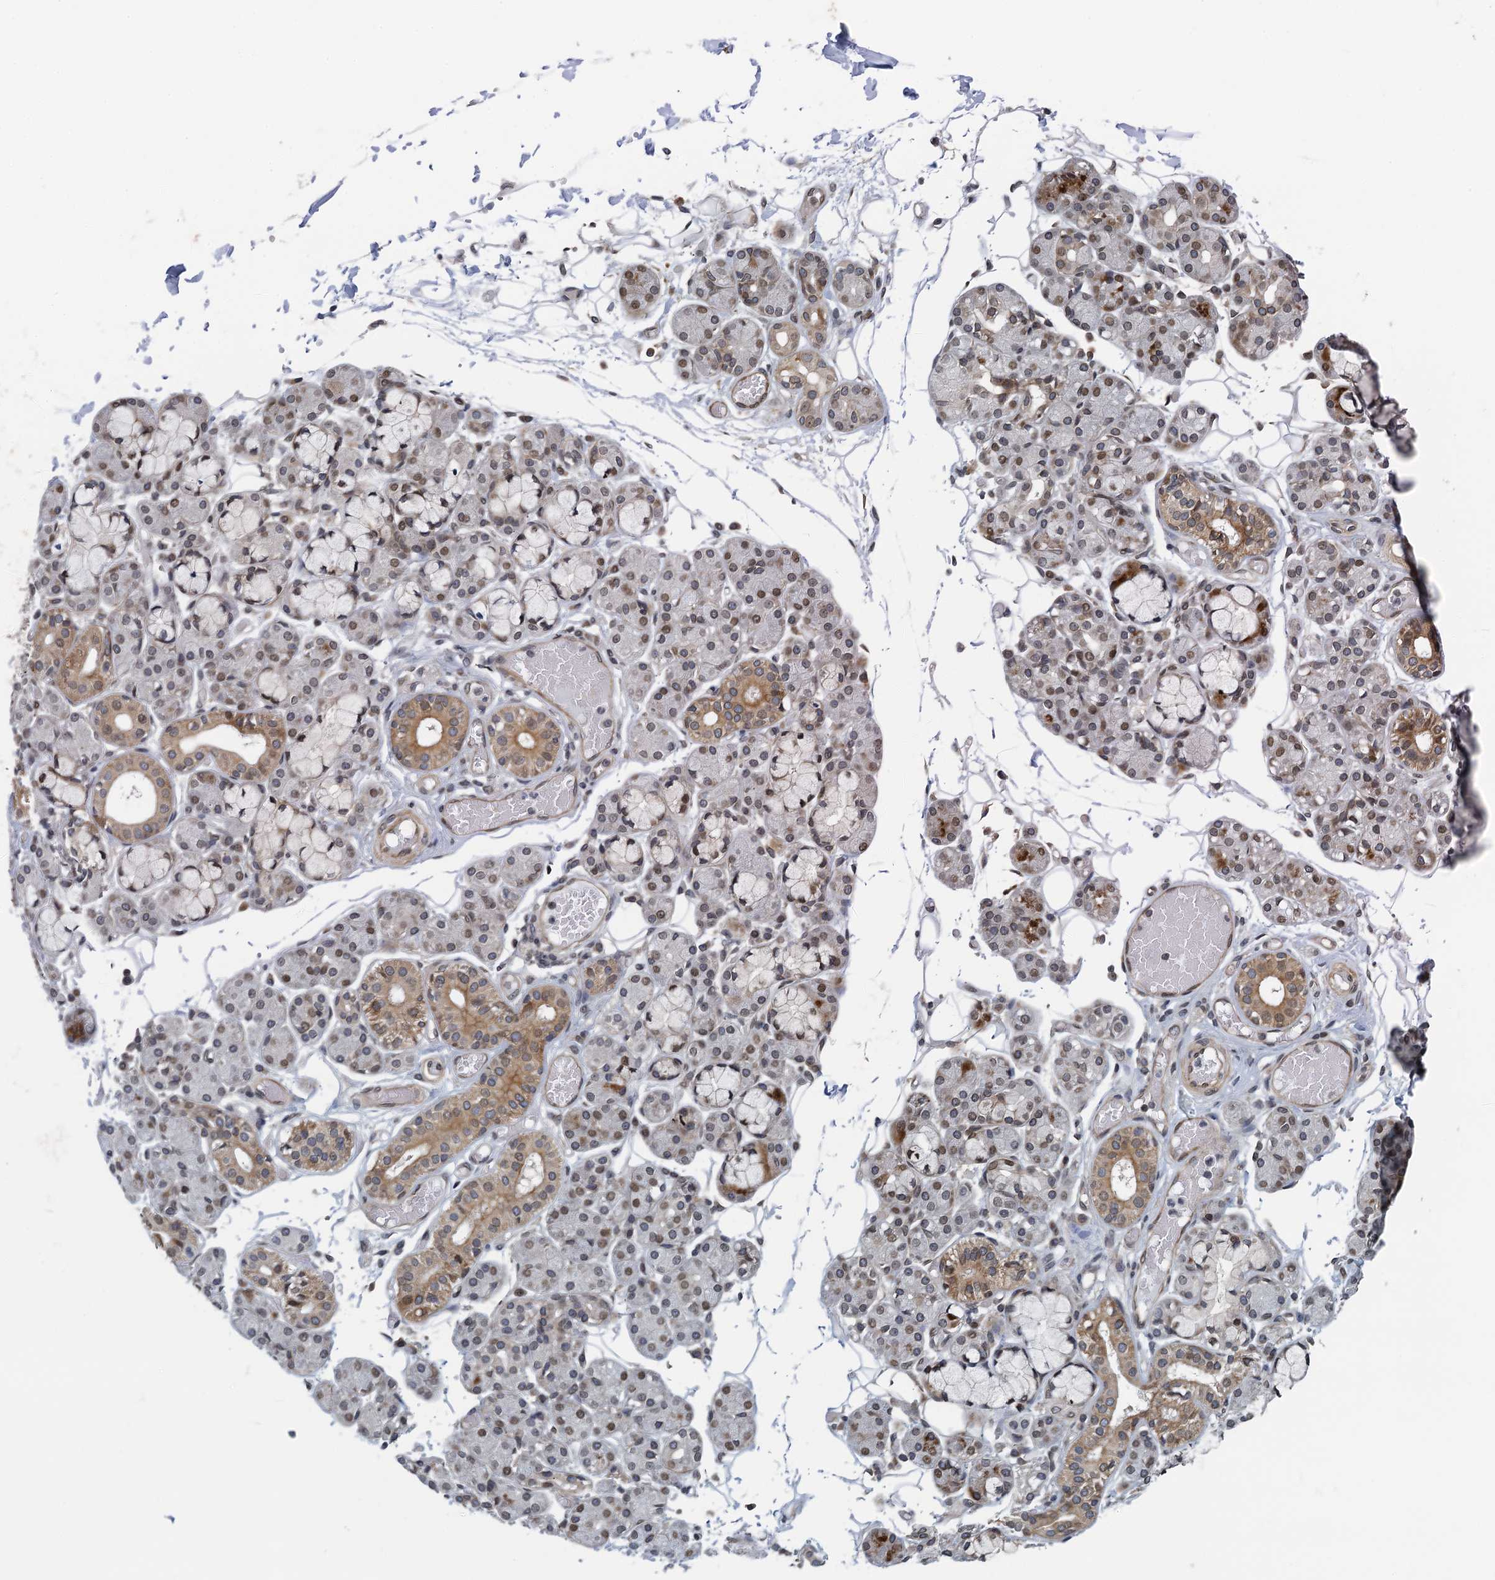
{"staining": {"intensity": "moderate", "quantity": "25%-75%", "location": "cytoplasmic/membranous,nuclear"}, "tissue": "salivary gland", "cell_type": "Glandular cells", "image_type": "normal", "snomed": [{"axis": "morphology", "description": "Normal tissue, NOS"}, {"axis": "topography", "description": "Salivary gland"}], "caption": "Approximately 25%-75% of glandular cells in normal human salivary gland demonstrate moderate cytoplasmic/membranous,nuclear protein staining as visualized by brown immunohistochemical staining.", "gene": "CCDC34", "patient": {"sex": "male", "age": 63}}